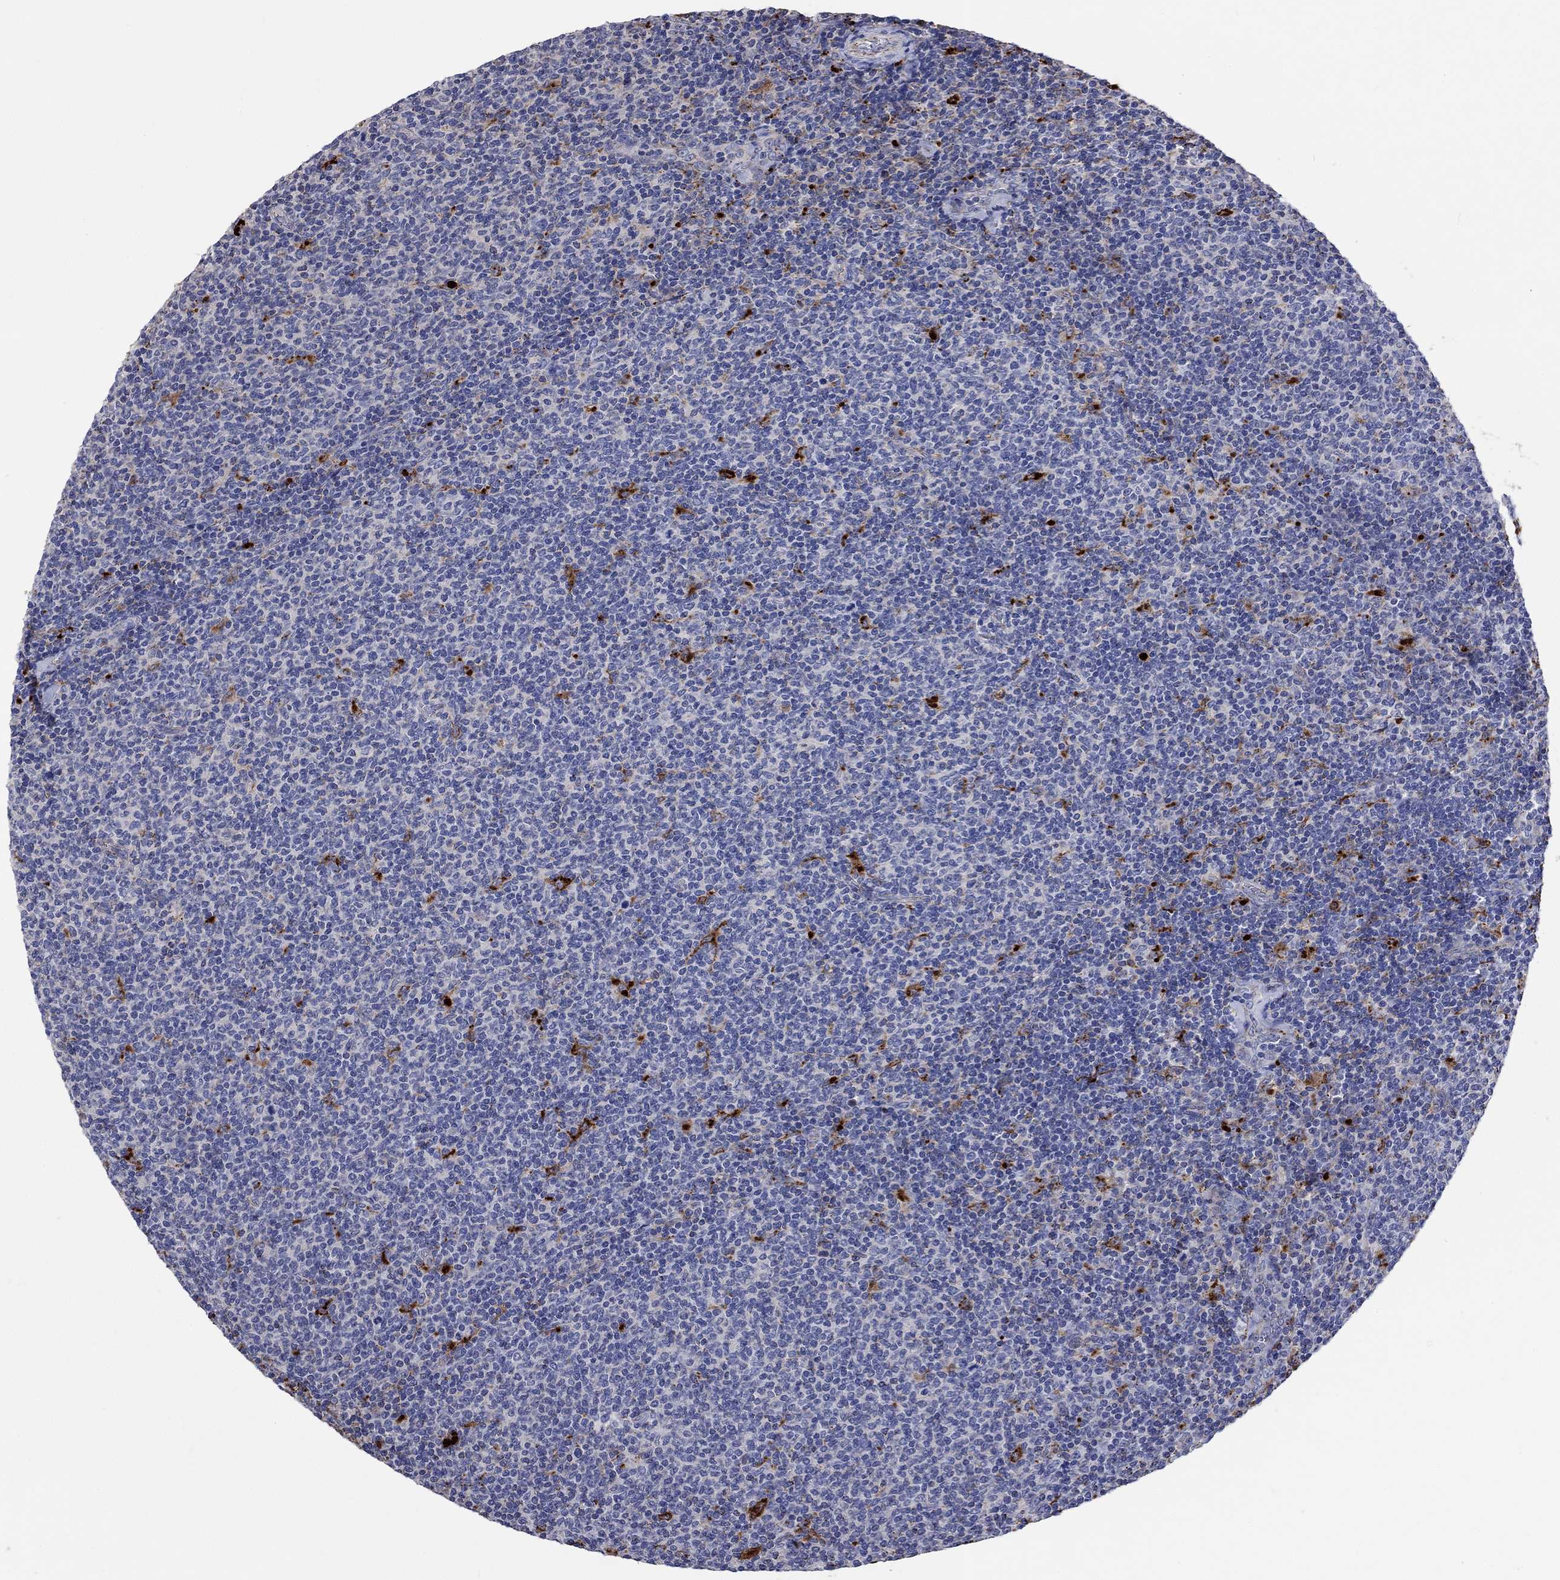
{"staining": {"intensity": "strong", "quantity": "<25%", "location": "cytoplasmic/membranous"}, "tissue": "lymphoma", "cell_type": "Tumor cells", "image_type": "cancer", "snomed": [{"axis": "morphology", "description": "Malignant lymphoma, non-Hodgkin's type, Low grade"}, {"axis": "topography", "description": "Lymph node"}], "caption": "Tumor cells reveal medium levels of strong cytoplasmic/membranous staining in approximately <25% of cells in lymphoma. The protein is stained brown, and the nuclei are stained in blue (DAB IHC with brightfield microscopy, high magnification).", "gene": "CTSB", "patient": {"sex": "male", "age": 52}}